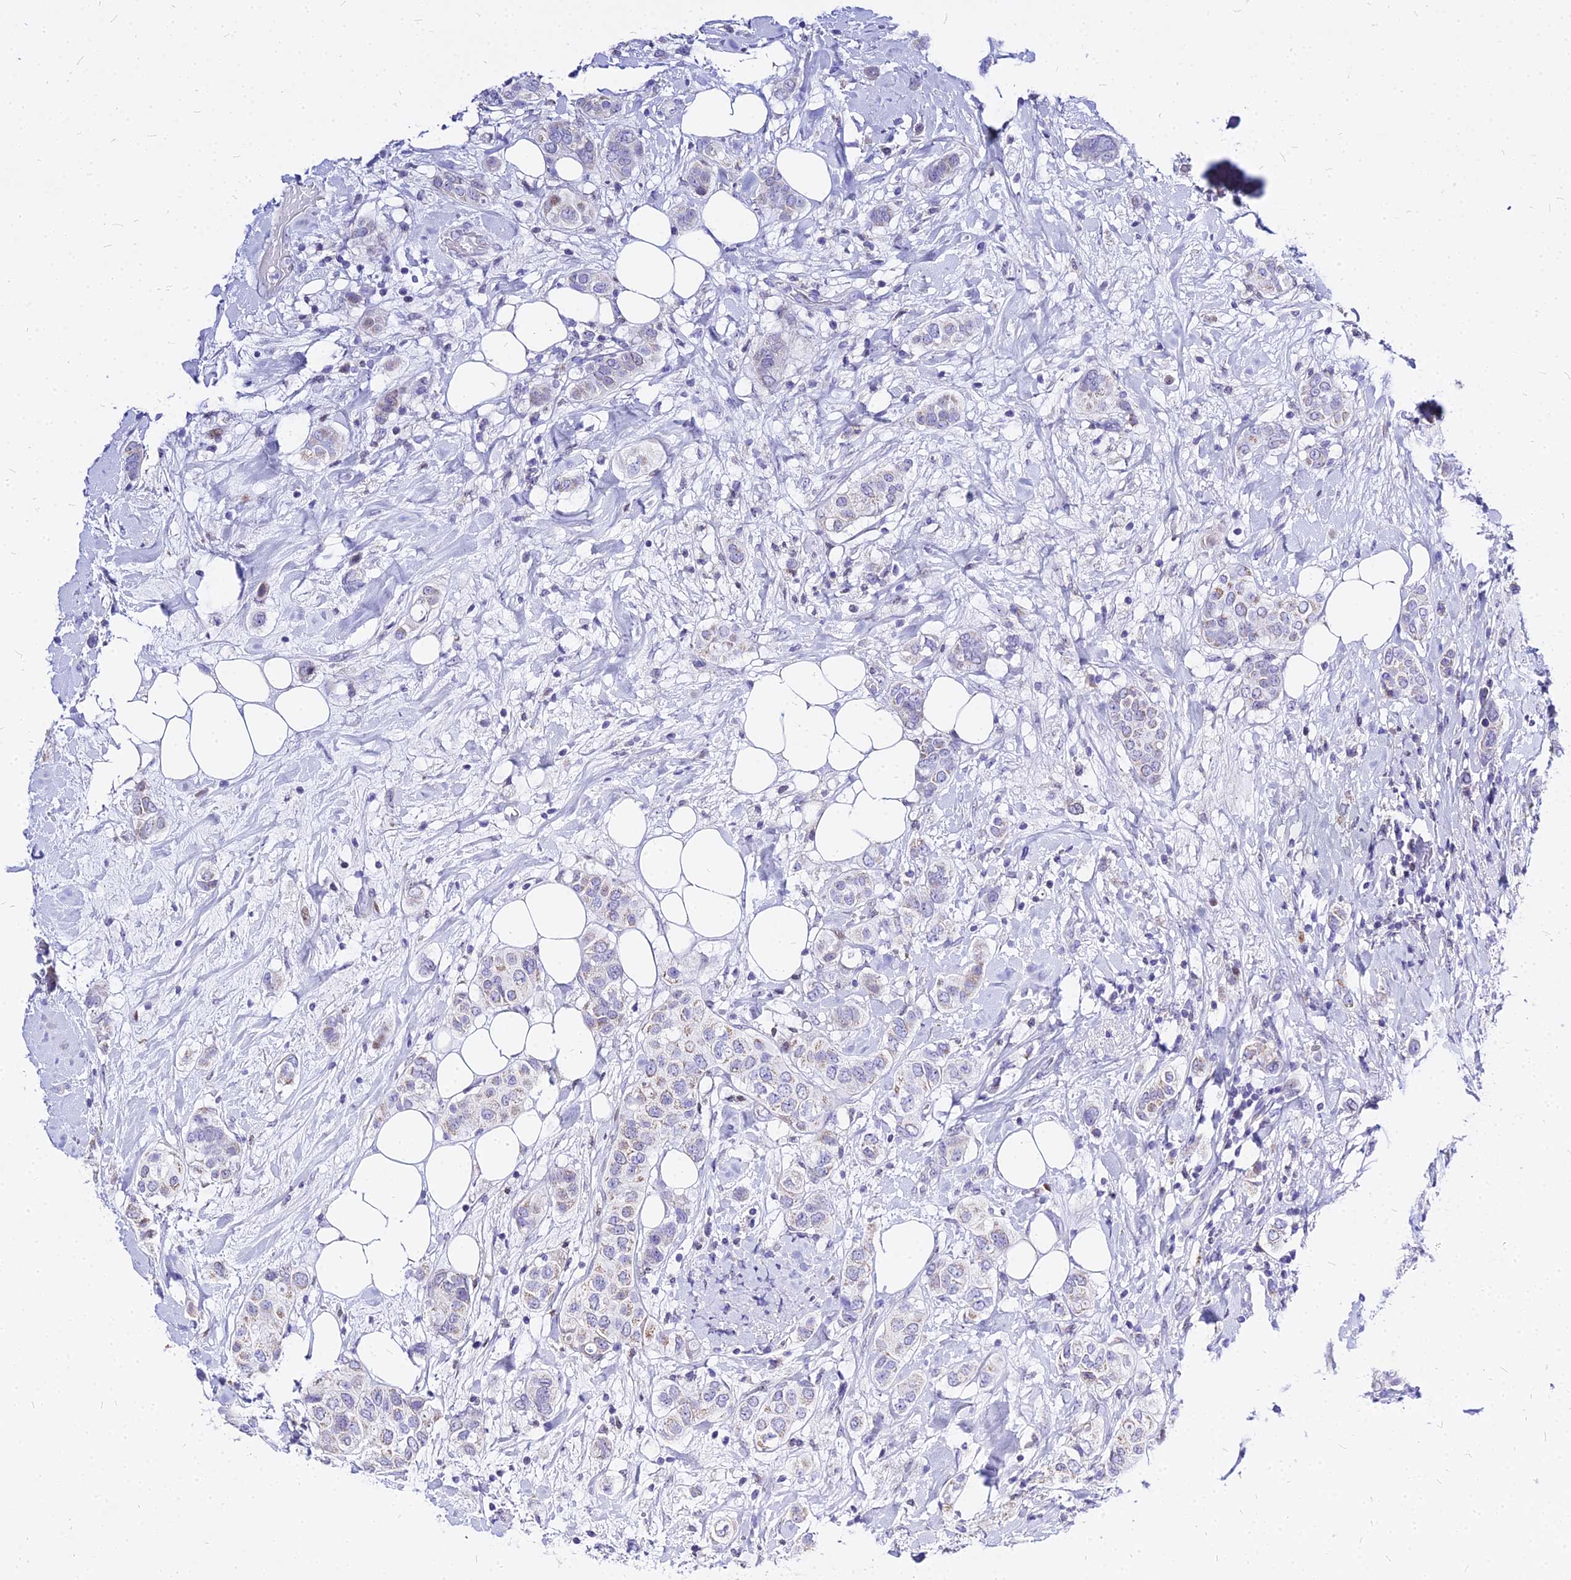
{"staining": {"intensity": "negative", "quantity": "none", "location": "none"}, "tissue": "breast cancer", "cell_type": "Tumor cells", "image_type": "cancer", "snomed": [{"axis": "morphology", "description": "Lobular carcinoma"}, {"axis": "topography", "description": "Breast"}], "caption": "This is an immunohistochemistry (IHC) histopathology image of human lobular carcinoma (breast). There is no positivity in tumor cells.", "gene": "CARD18", "patient": {"sex": "female", "age": 51}}